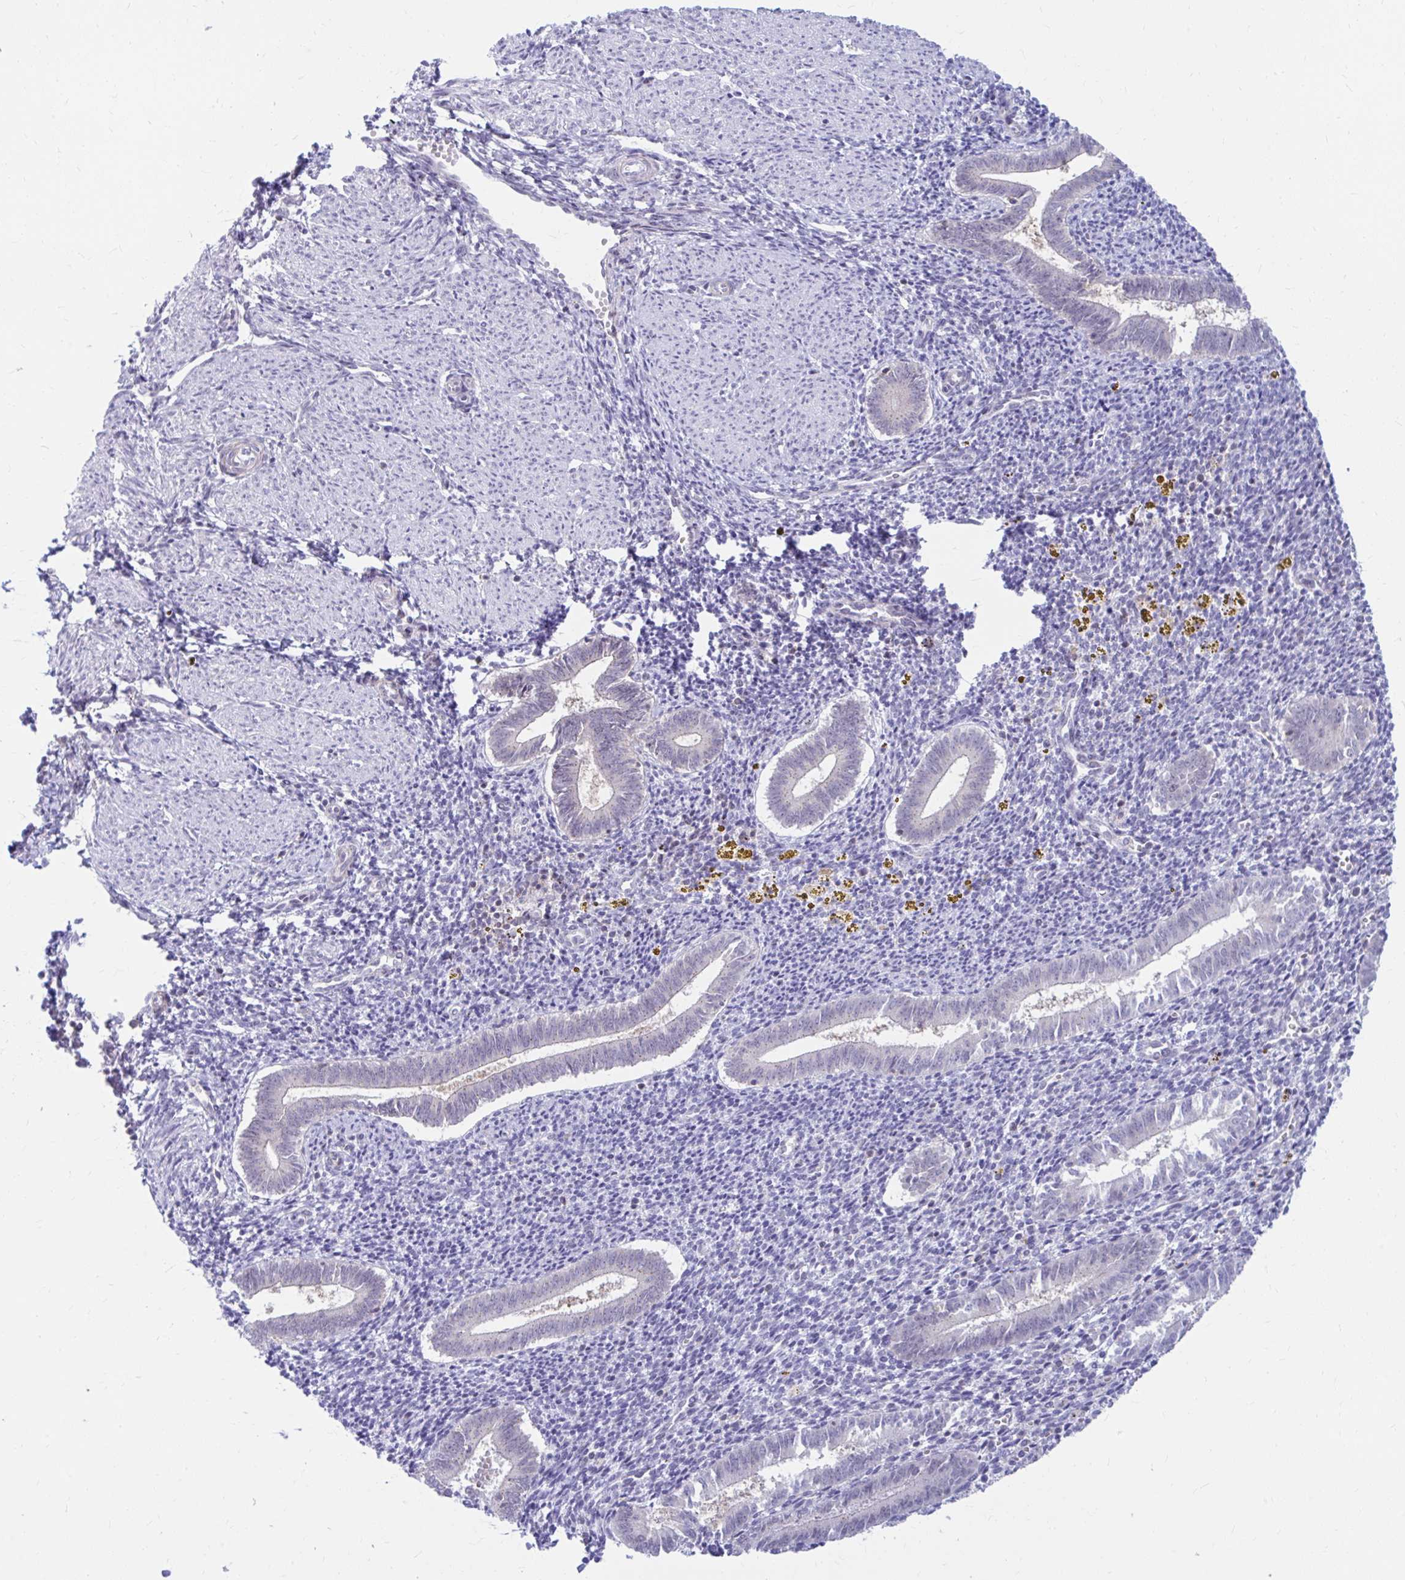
{"staining": {"intensity": "negative", "quantity": "none", "location": "none"}, "tissue": "endometrium", "cell_type": "Cells in endometrial stroma", "image_type": "normal", "snomed": [{"axis": "morphology", "description": "Normal tissue, NOS"}, {"axis": "topography", "description": "Endometrium"}], "caption": "High power microscopy micrograph of an IHC image of normal endometrium, revealing no significant expression in cells in endometrial stroma.", "gene": "RADIL", "patient": {"sex": "female", "age": 25}}